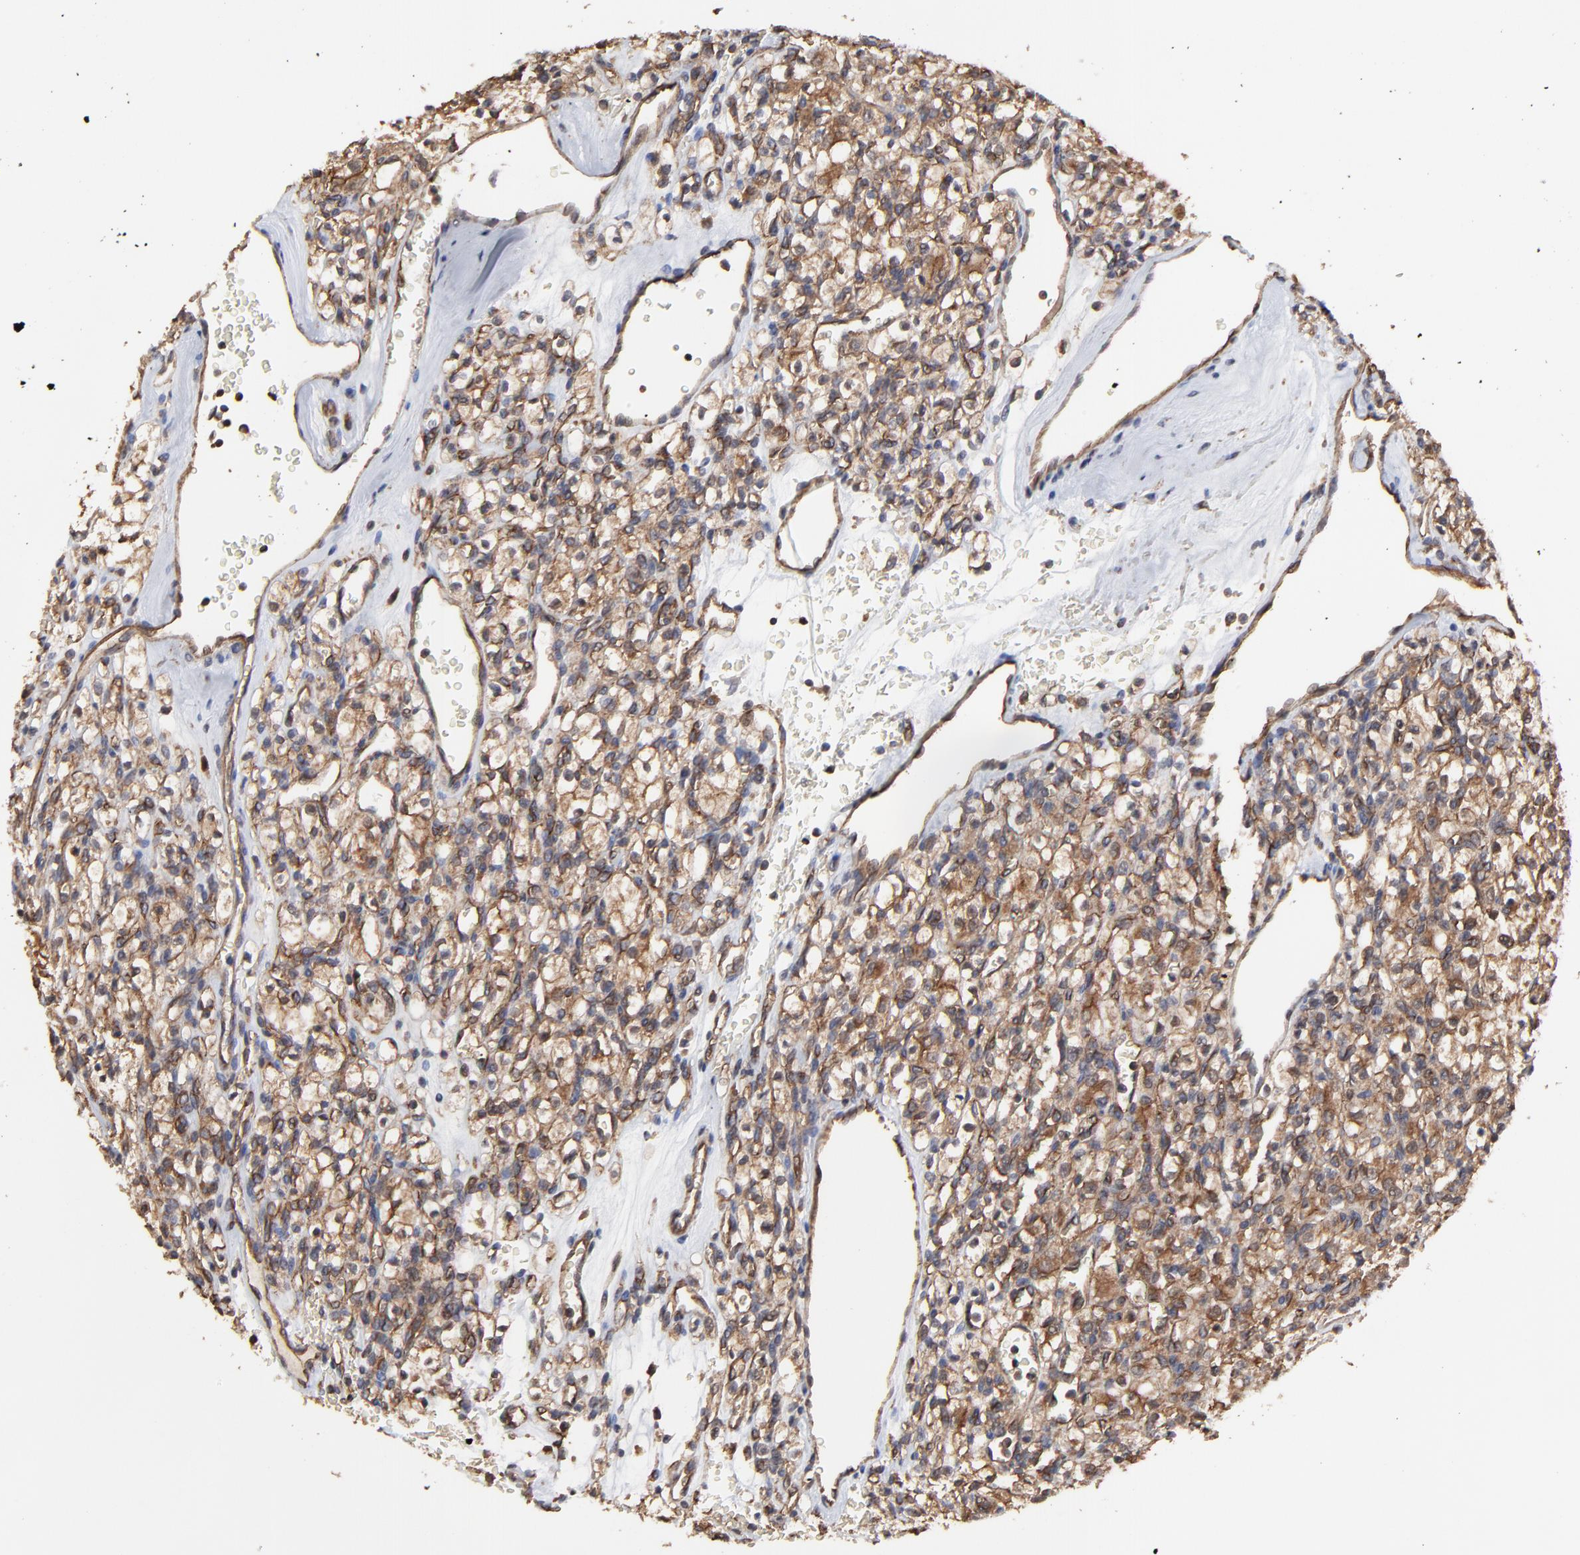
{"staining": {"intensity": "moderate", "quantity": ">75%", "location": "cytoplasmic/membranous"}, "tissue": "renal cancer", "cell_type": "Tumor cells", "image_type": "cancer", "snomed": [{"axis": "morphology", "description": "Adenocarcinoma, NOS"}, {"axis": "topography", "description": "Kidney"}], "caption": "A histopathology image of adenocarcinoma (renal) stained for a protein displays moderate cytoplasmic/membranous brown staining in tumor cells. (Stains: DAB in brown, nuclei in blue, Microscopy: brightfield microscopy at high magnification).", "gene": "ARMT1", "patient": {"sex": "female", "age": 62}}